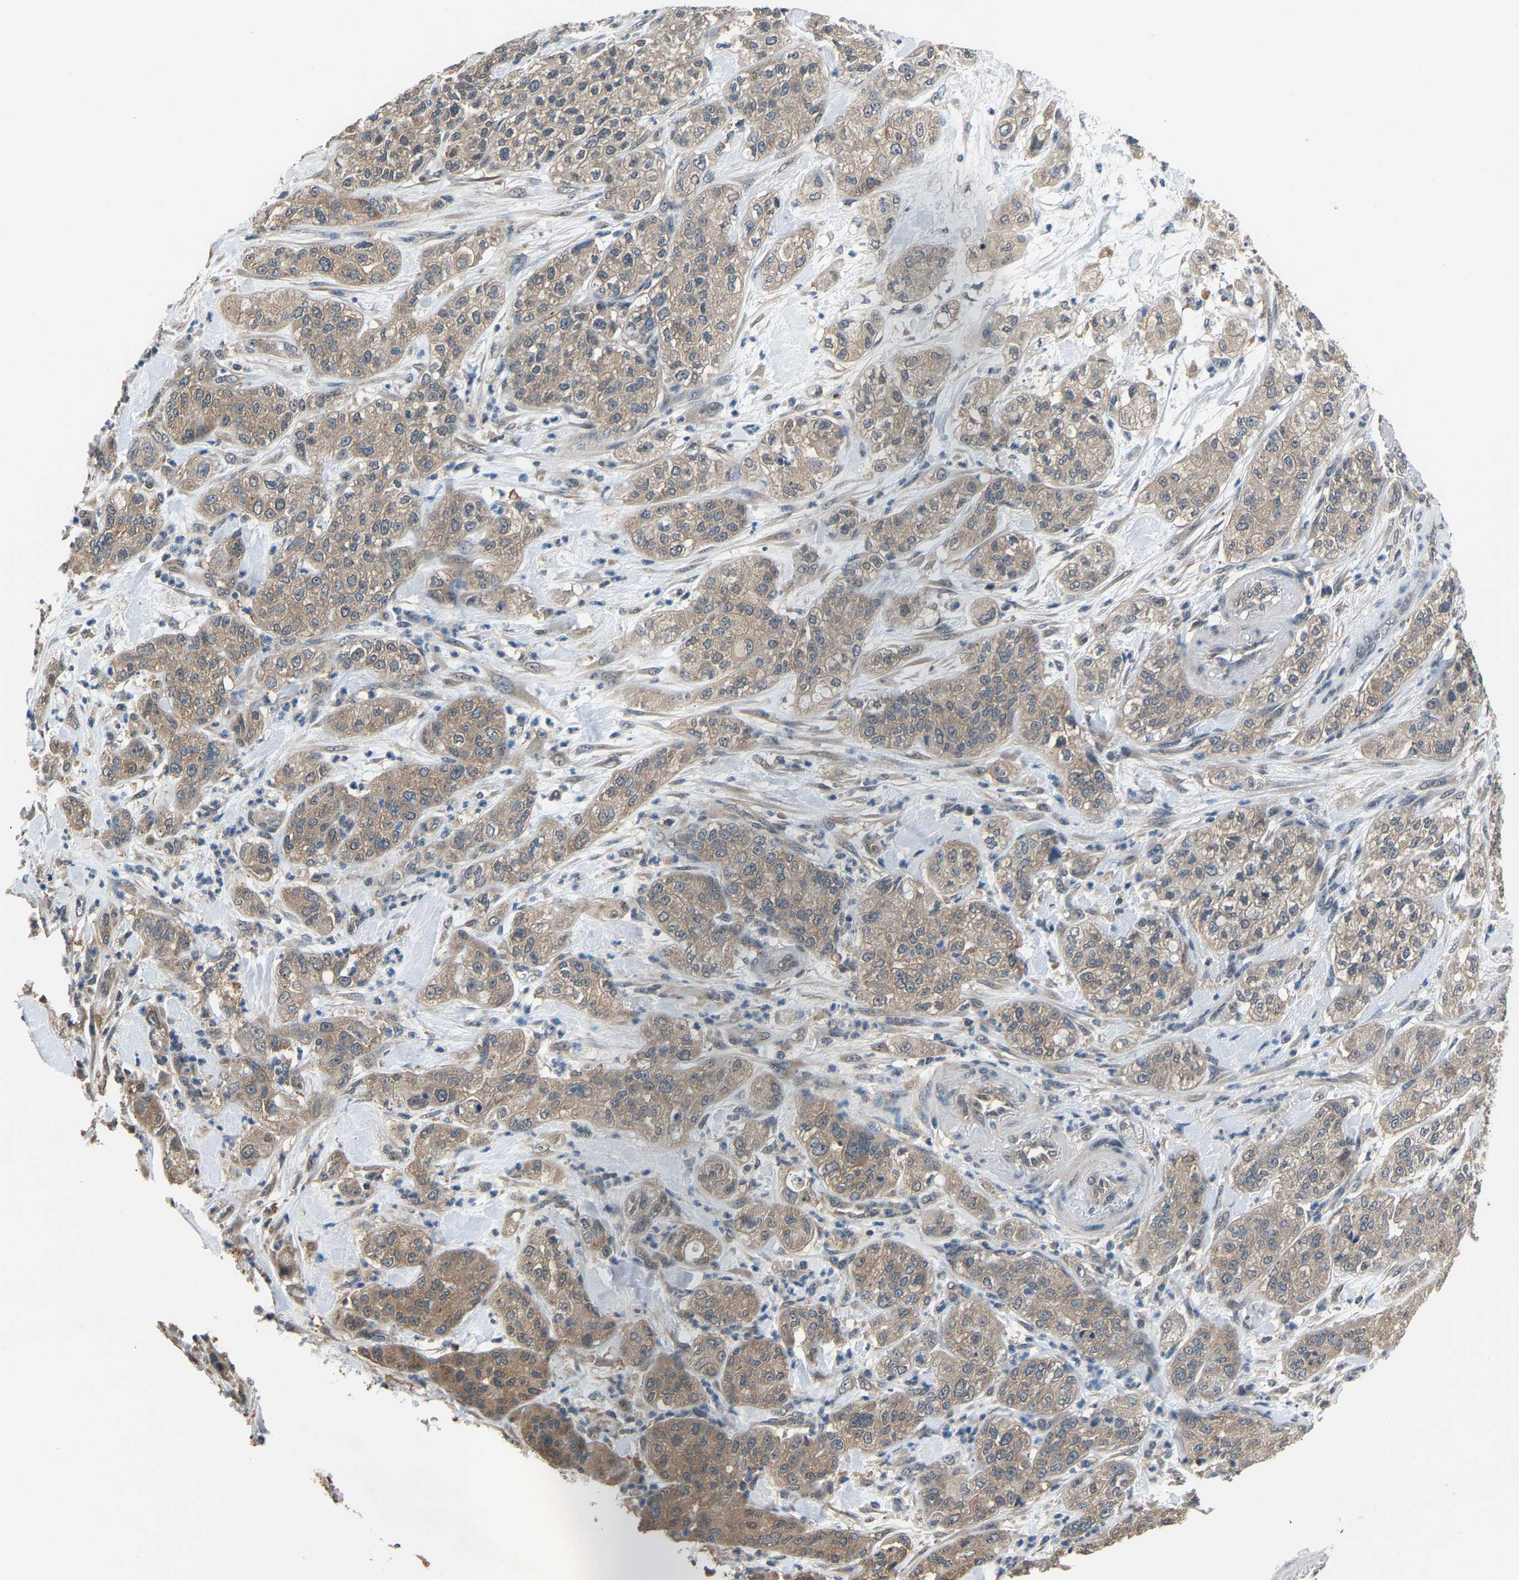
{"staining": {"intensity": "weak", "quantity": ">75%", "location": "cytoplasmic/membranous"}, "tissue": "pancreatic cancer", "cell_type": "Tumor cells", "image_type": "cancer", "snomed": [{"axis": "morphology", "description": "Adenocarcinoma, NOS"}, {"axis": "topography", "description": "Pancreas"}], "caption": "Pancreatic adenocarcinoma was stained to show a protein in brown. There is low levels of weak cytoplasmic/membranous positivity in about >75% of tumor cells.", "gene": "ABCC9", "patient": {"sex": "female", "age": 78}}